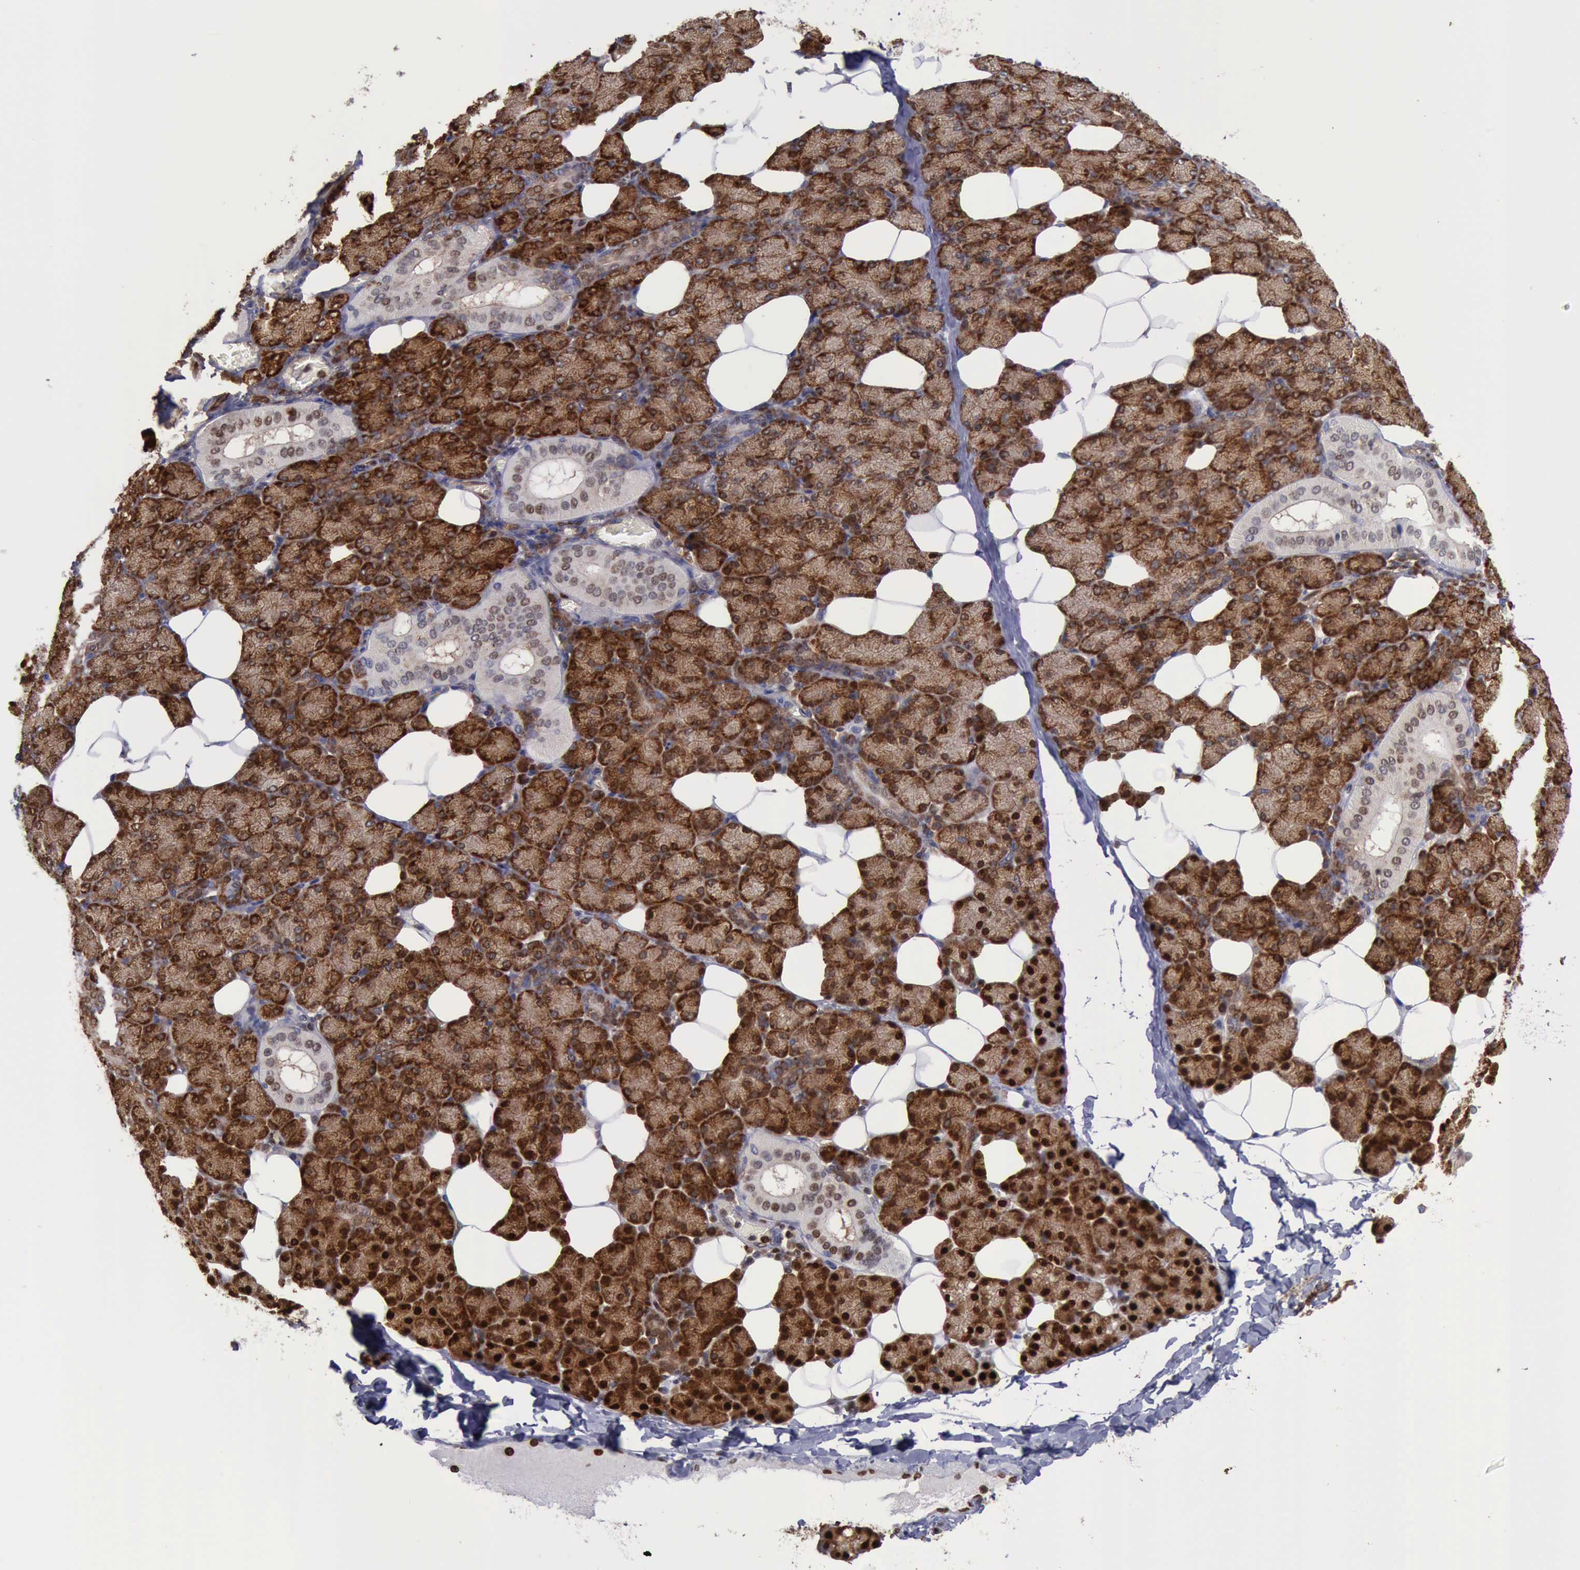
{"staining": {"intensity": "strong", "quantity": ">75%", "location": "cytoplasmic/membranous,nuclear"}, "tissue": "salivary gland", "cell_type": "Glandular cells", "image_type": "normal", "snomed": [{"axis": "morphology", "description": "Normal tissue, NOS"}, {"axis": "topography", "description": "Salivary gland"}], "caption": "Immunohistochemical staining of unremarkable human salivary gland reveals high levels of strong cytoplasmic/membranous,nuclear positivity in about >75% of glandular cells.", "gene": "PDCD4", "patient": {"sex": "male", "age": 69}}